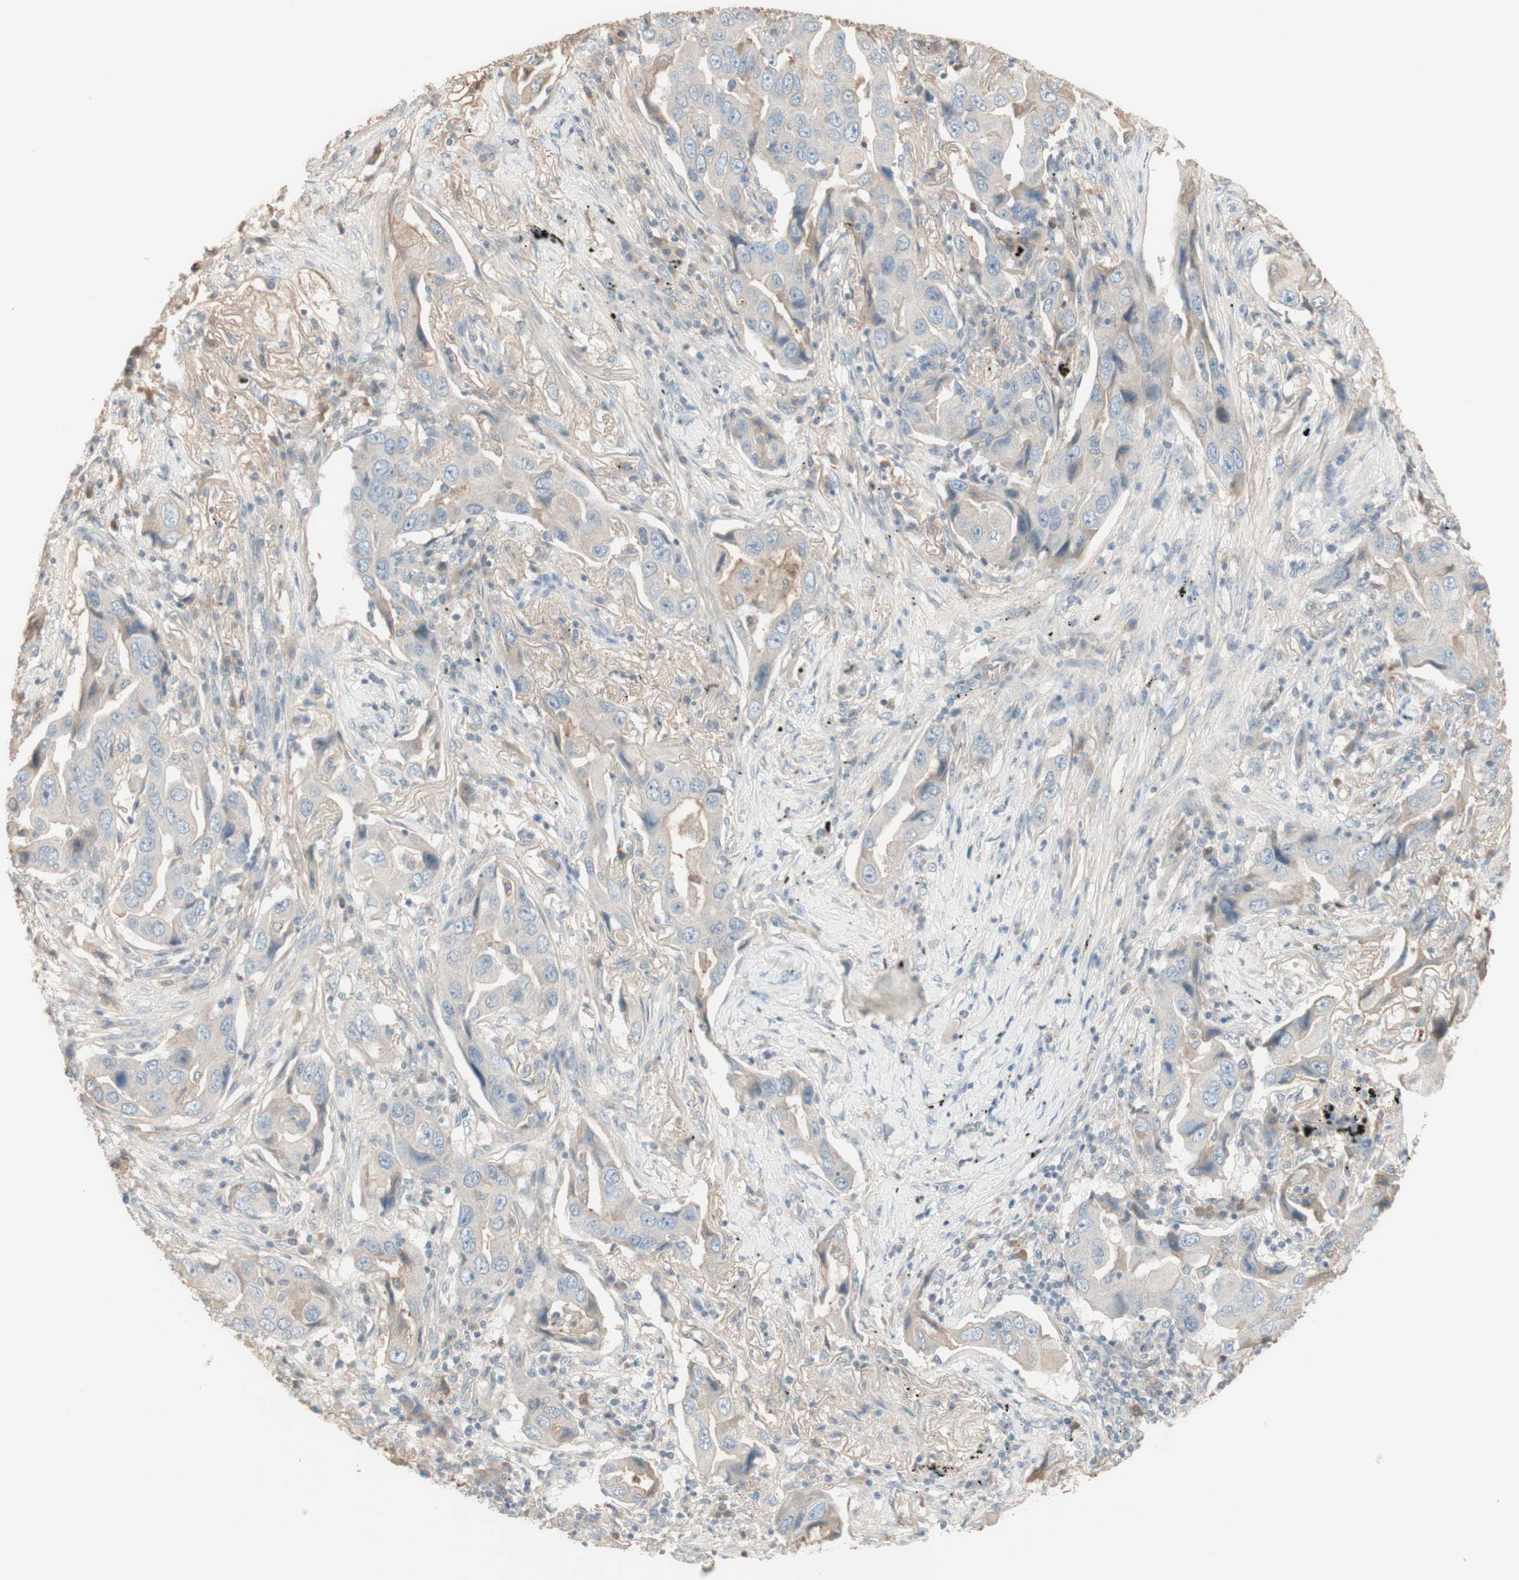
{"staining": {"intensity": "negative", "quantity": "none", "location": "none"}, "tissue": "lung cancer", "cell_type": "Tumor cells", "image_type": "cancer", "snomed": [{"axis": "morphology", "description": "Adenocarcinoma, NOS"}, {"axis": "topography", "description": "Lung"}], "caption": "Immunohistochemistry (IHC) photomicrograph of lung cancer stained for a protein (brown), which shows no expression in tumor cells.", "gene": "IFNG", "patient": {"sex": "female", "age": 65}}